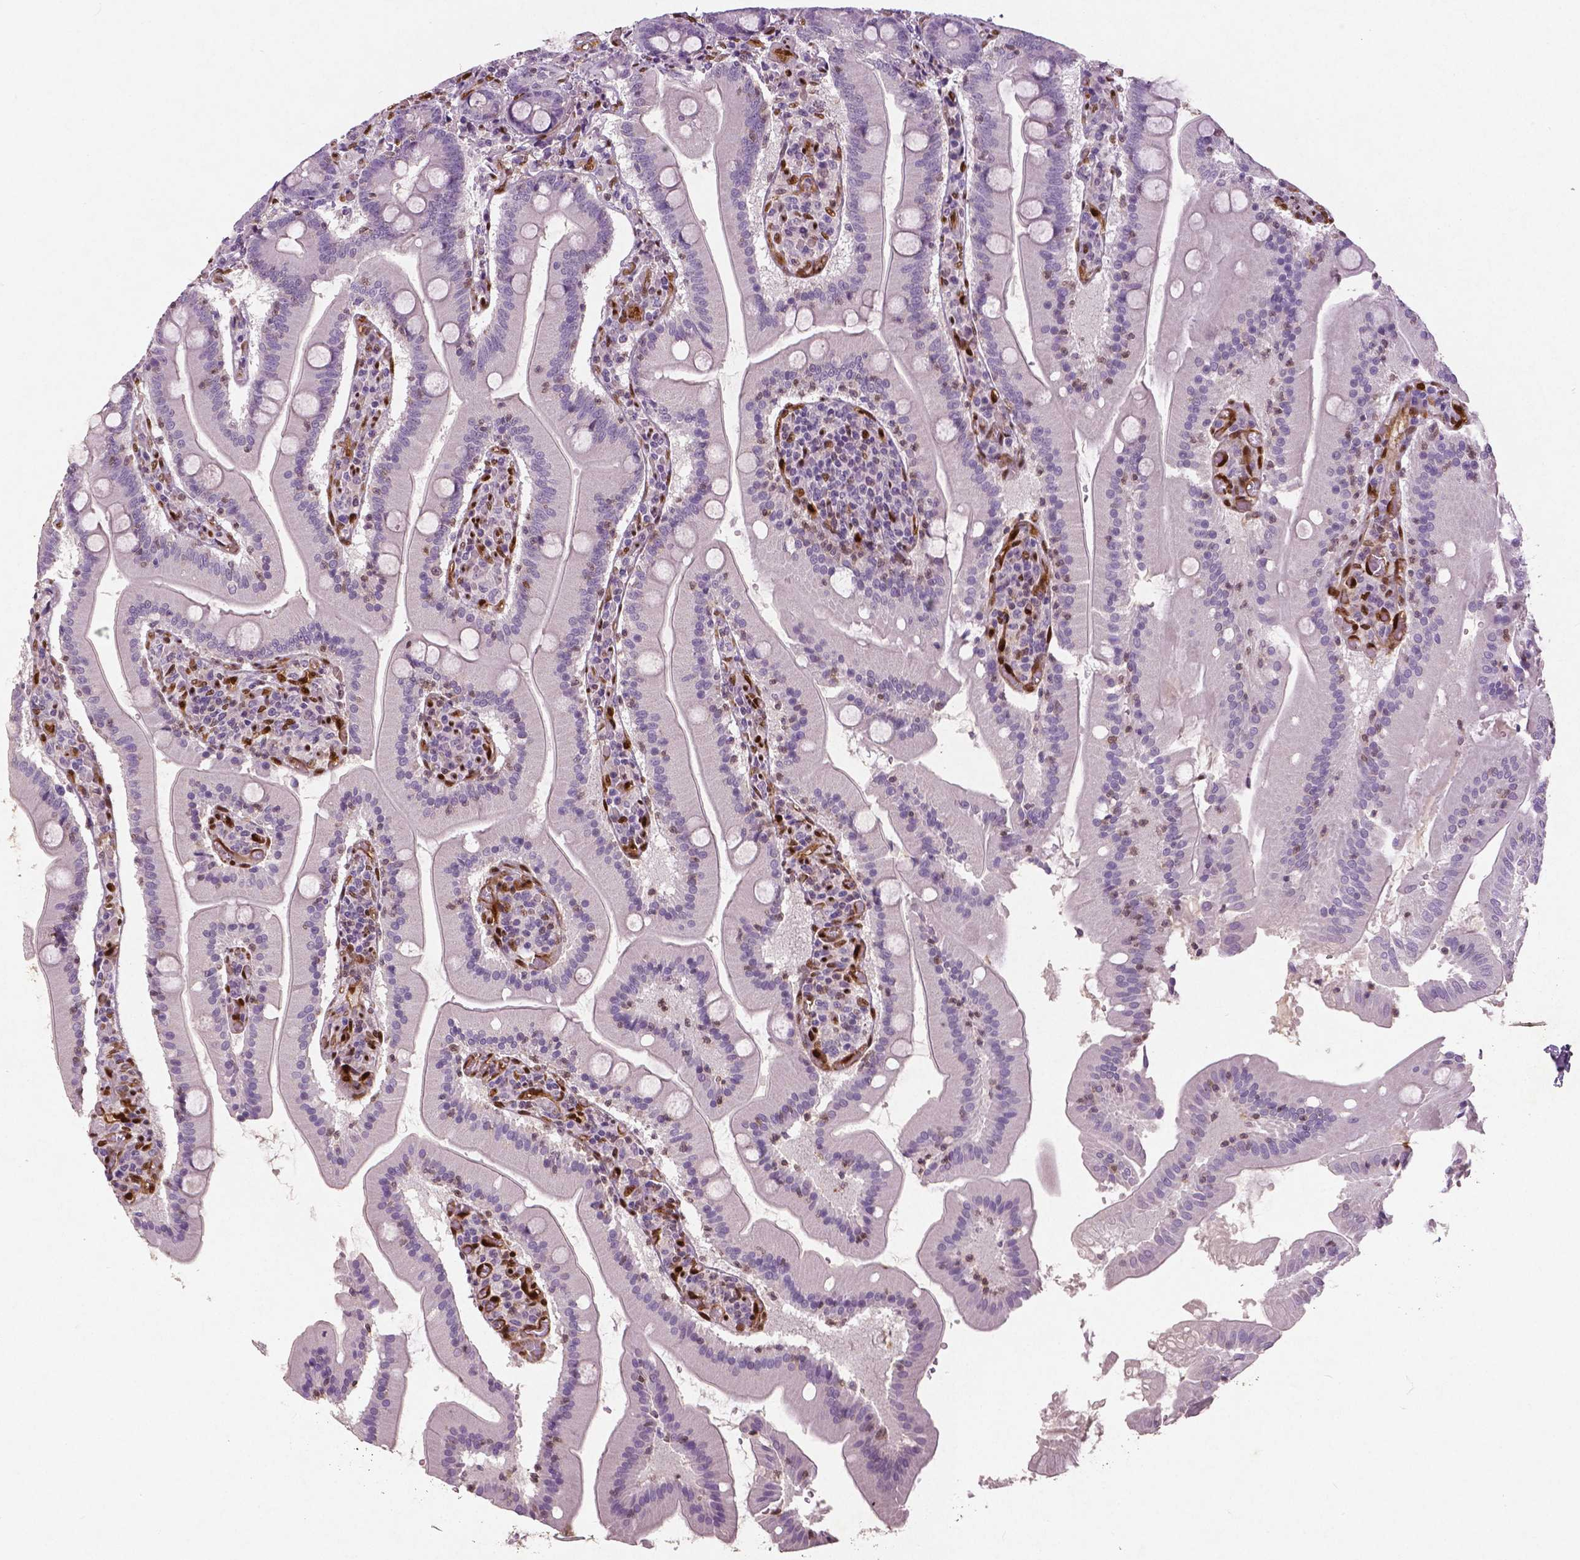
{"staining": {"intensity": "negative", "quantity": "none", "location": "none"}, "tissue": "small intestine", "cell_type": "Glandular cells", "image_type": "normal", "snomed": [{"axis": "morphology", "description": "Normal tissue, NOS"}, {"axis": "topography", "description": "Small intestine"}], "caption": "High power microscopy photomicrograph of an IHC photomicrograph of benign small intestine, revealing no significant positivity in glandular cells.", "gene": "WWTR1", "patient": {"sex": "male", "age": 37}}